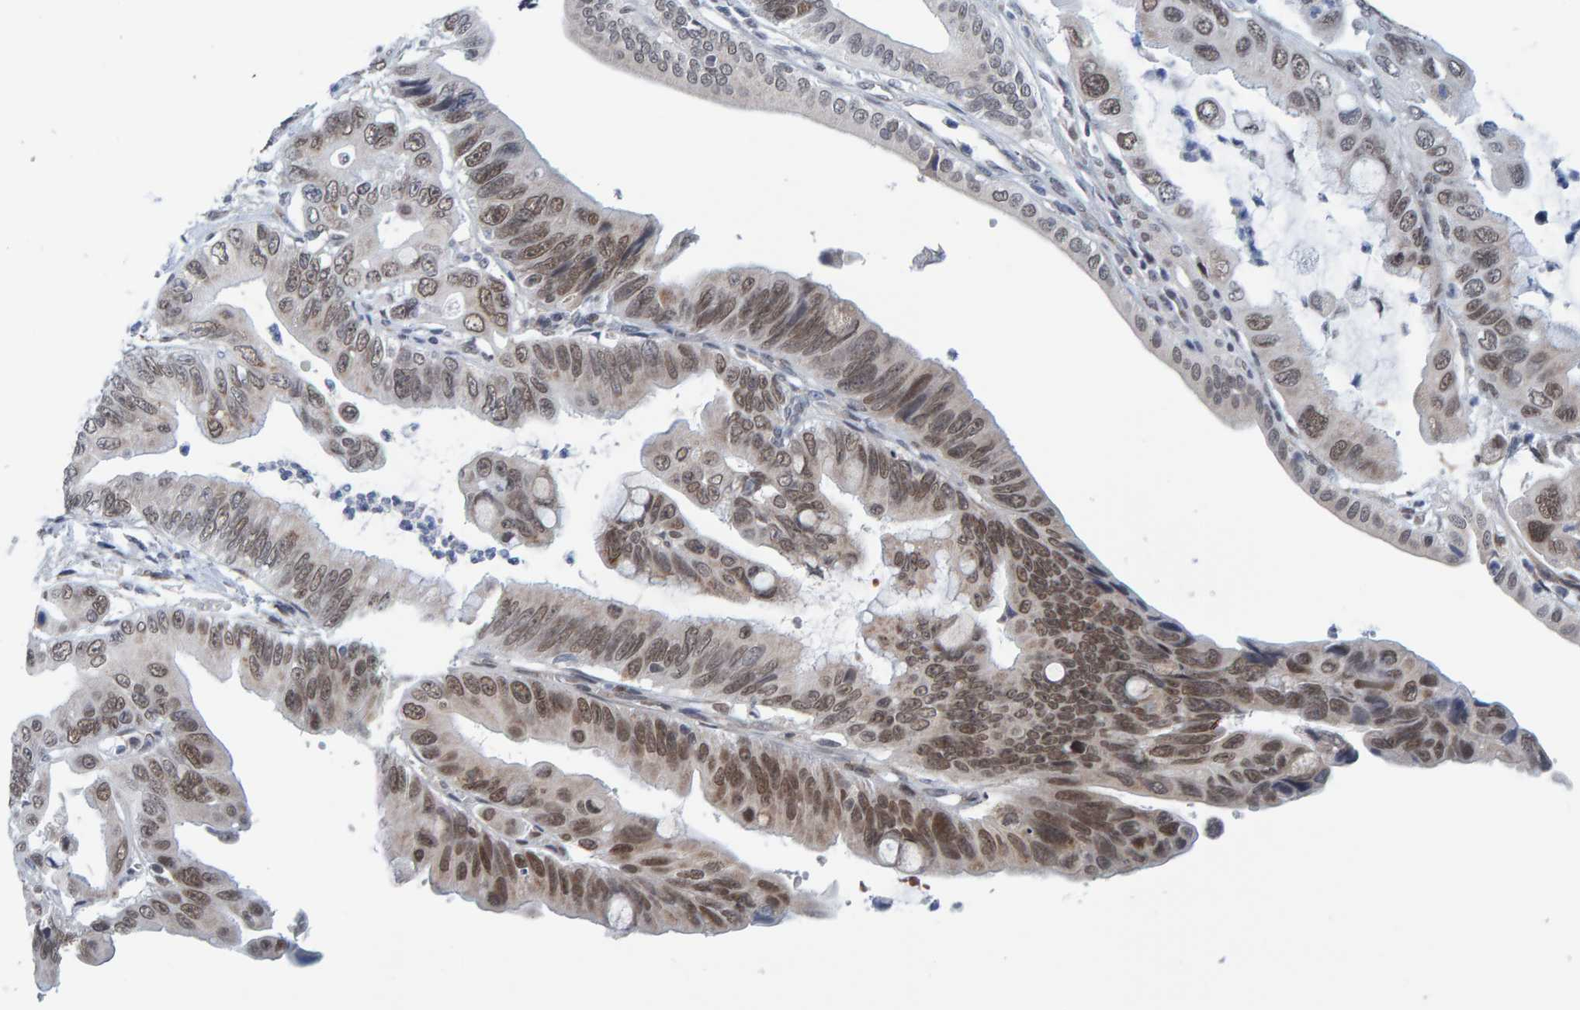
{"staining": {"intensity": "moderate", "quantity": ">75%", "location": "nuclear"}, "tissue": "pancreatic cancer", "cell_type": "Tumor cells", "image_type": "cancer", "snomed": [{"axis": "morphology", "description": "Adenocarcinoma, NOS"}, {"axis": "topography", "description": "Pancreas"}], "caption": "Brown immunohistochemical staining in human pancreatic cancer demonstrates moderate nuclear staining in about >75% of tumor cells.", "gene": "SCRN2", "patient": {"sex": "female", "age": 72}}